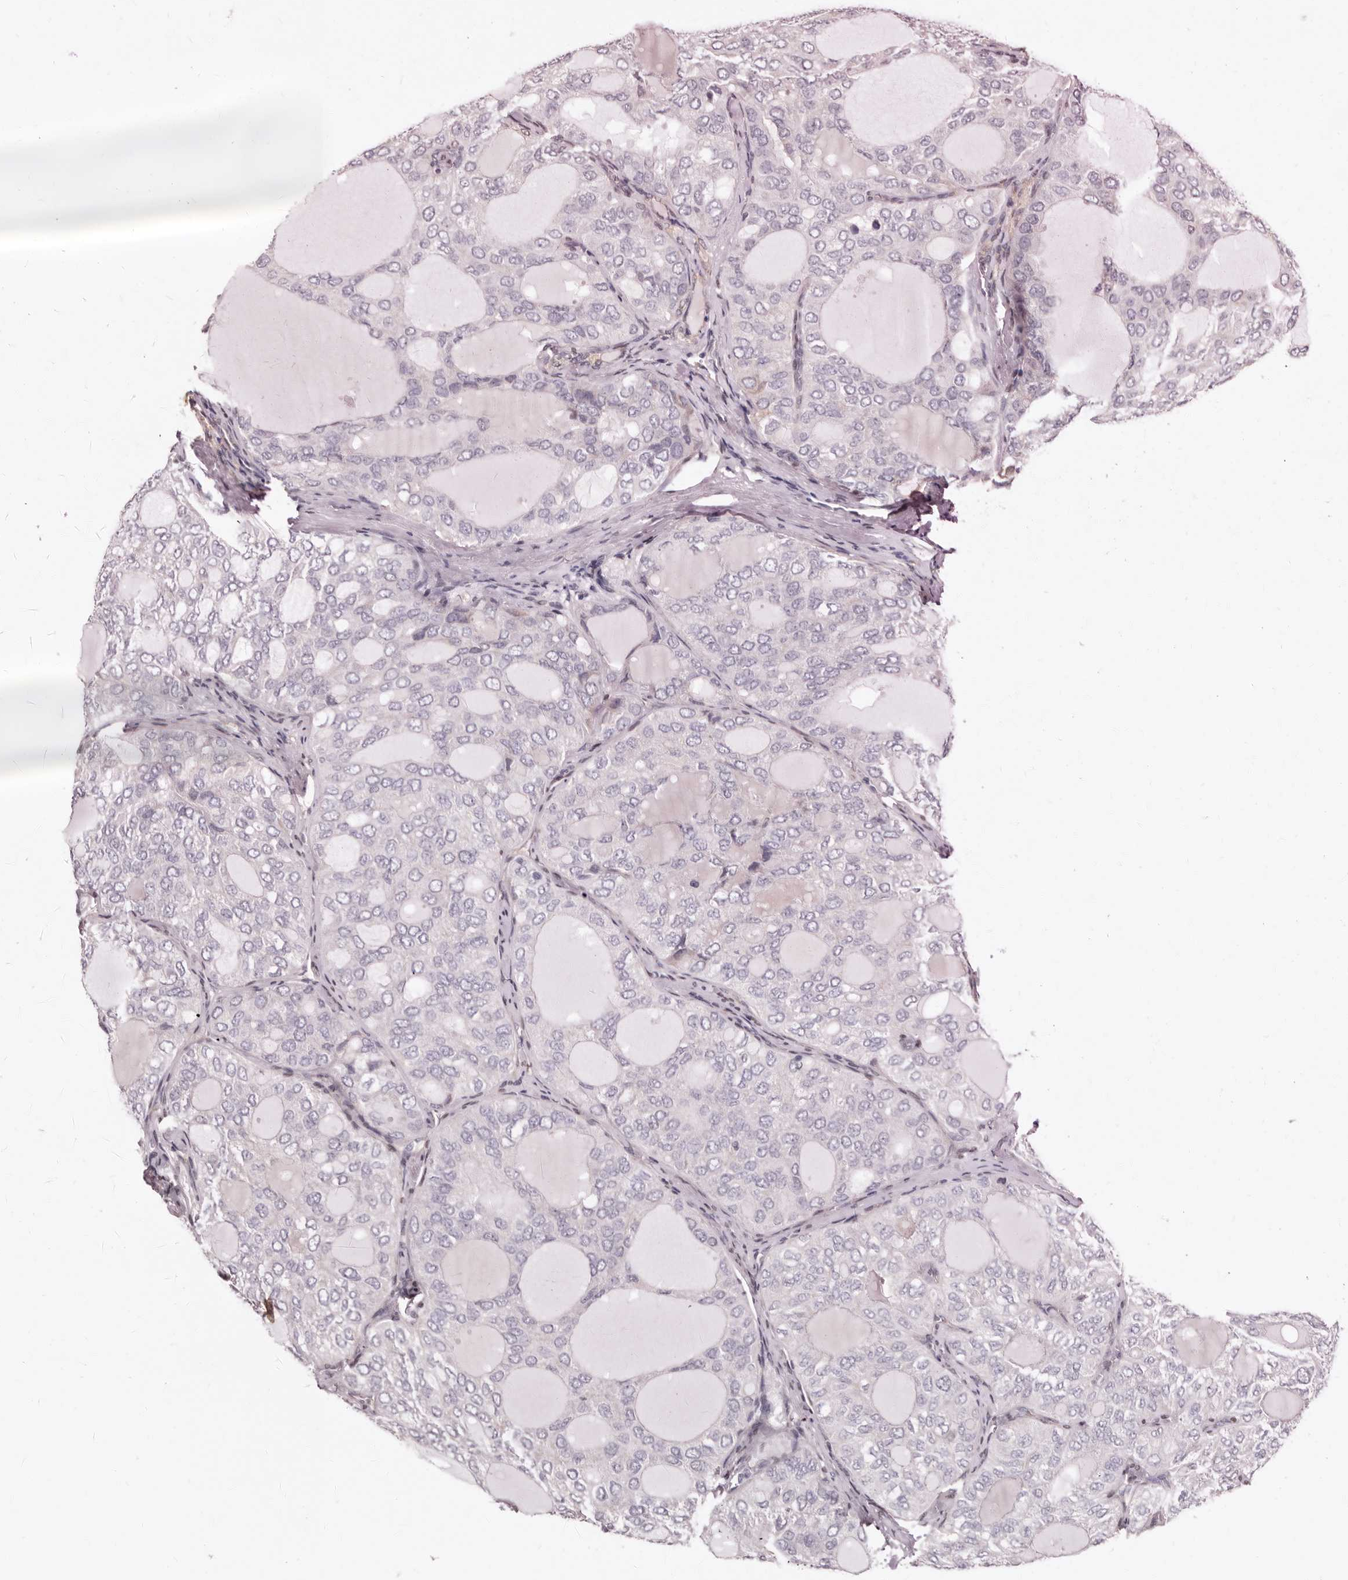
{"staining": {"intensity": "negative", "quantity": "none", "location": "none"}, "tissue": "thyroid cancer", "cell_type": "Tumor cells", "image_type": "cancer", "snomed": [{"axis": "morphology", "description": "Follicular adenoma carcinoma, NOS"}, {"axis": "topography", "description": "Thyroid gland"}], "caption": "There is no significant expression in tumor cells of thyroid follicular adenoma carcinoma.", "gene": "KHDRBS2", "patient": {"sex": "male", "age": 75}}